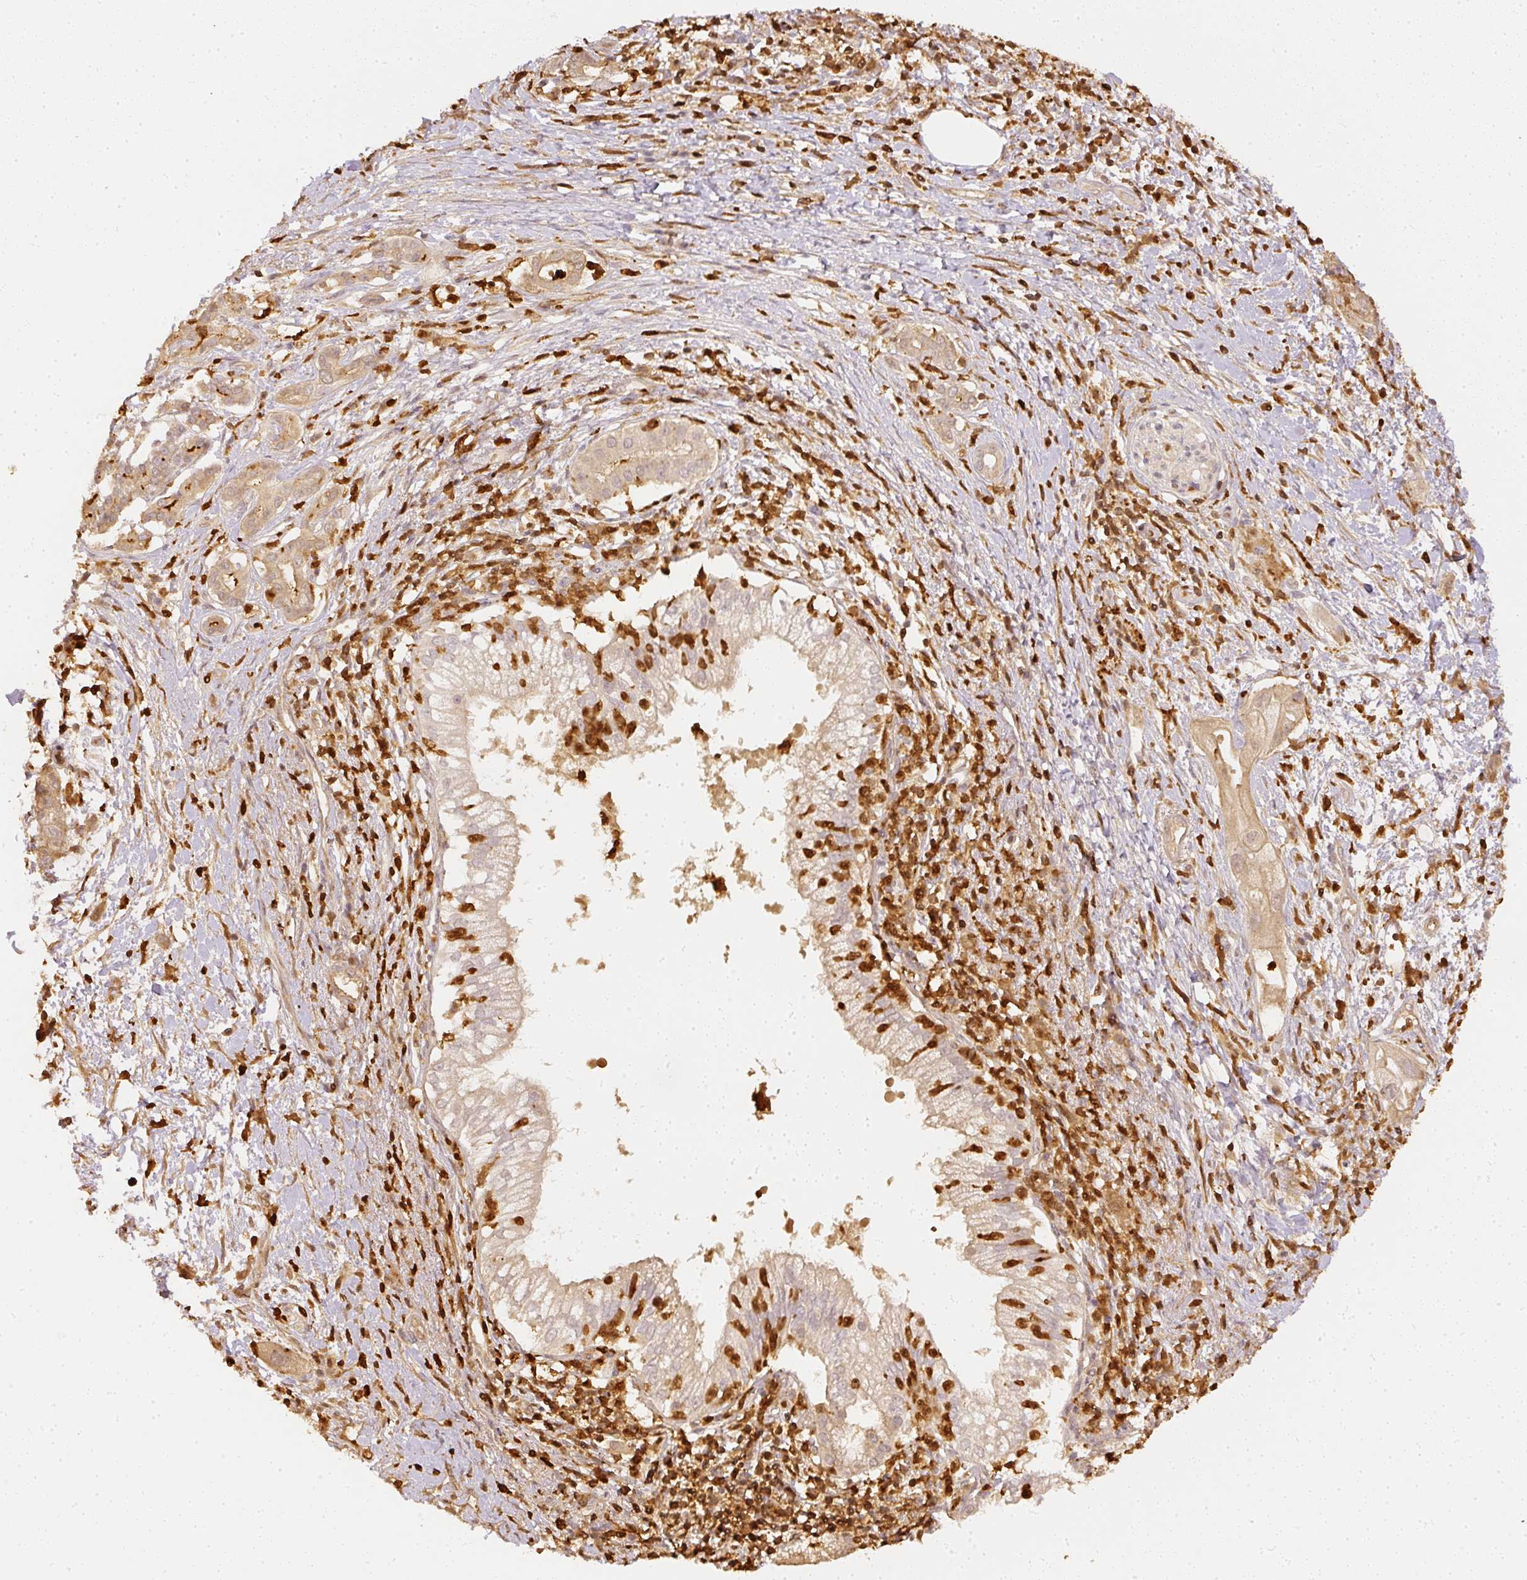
{"staining": {"intensity": "weak", "quantity": ">75%", "location": "cytoplasmic/membranous"}, "tissue": "pancreatic cancer", "cell_type": "Tumor cells", "image_type": "cancer", "snomed": [{"axis": "morphology", "description": "Adenocarcinoma, NOS"}, {"axis": "topography", "description": "Pancreas"}], "caption": "About >75% of tumor cells in pancreatic adenocarcinoma reveal weak cytoplasmic/membranous protein staining as visualized by brown immunohistochemical staining.", "gene": "PFN1", "patient": {"sex": "male", "age": 70}}